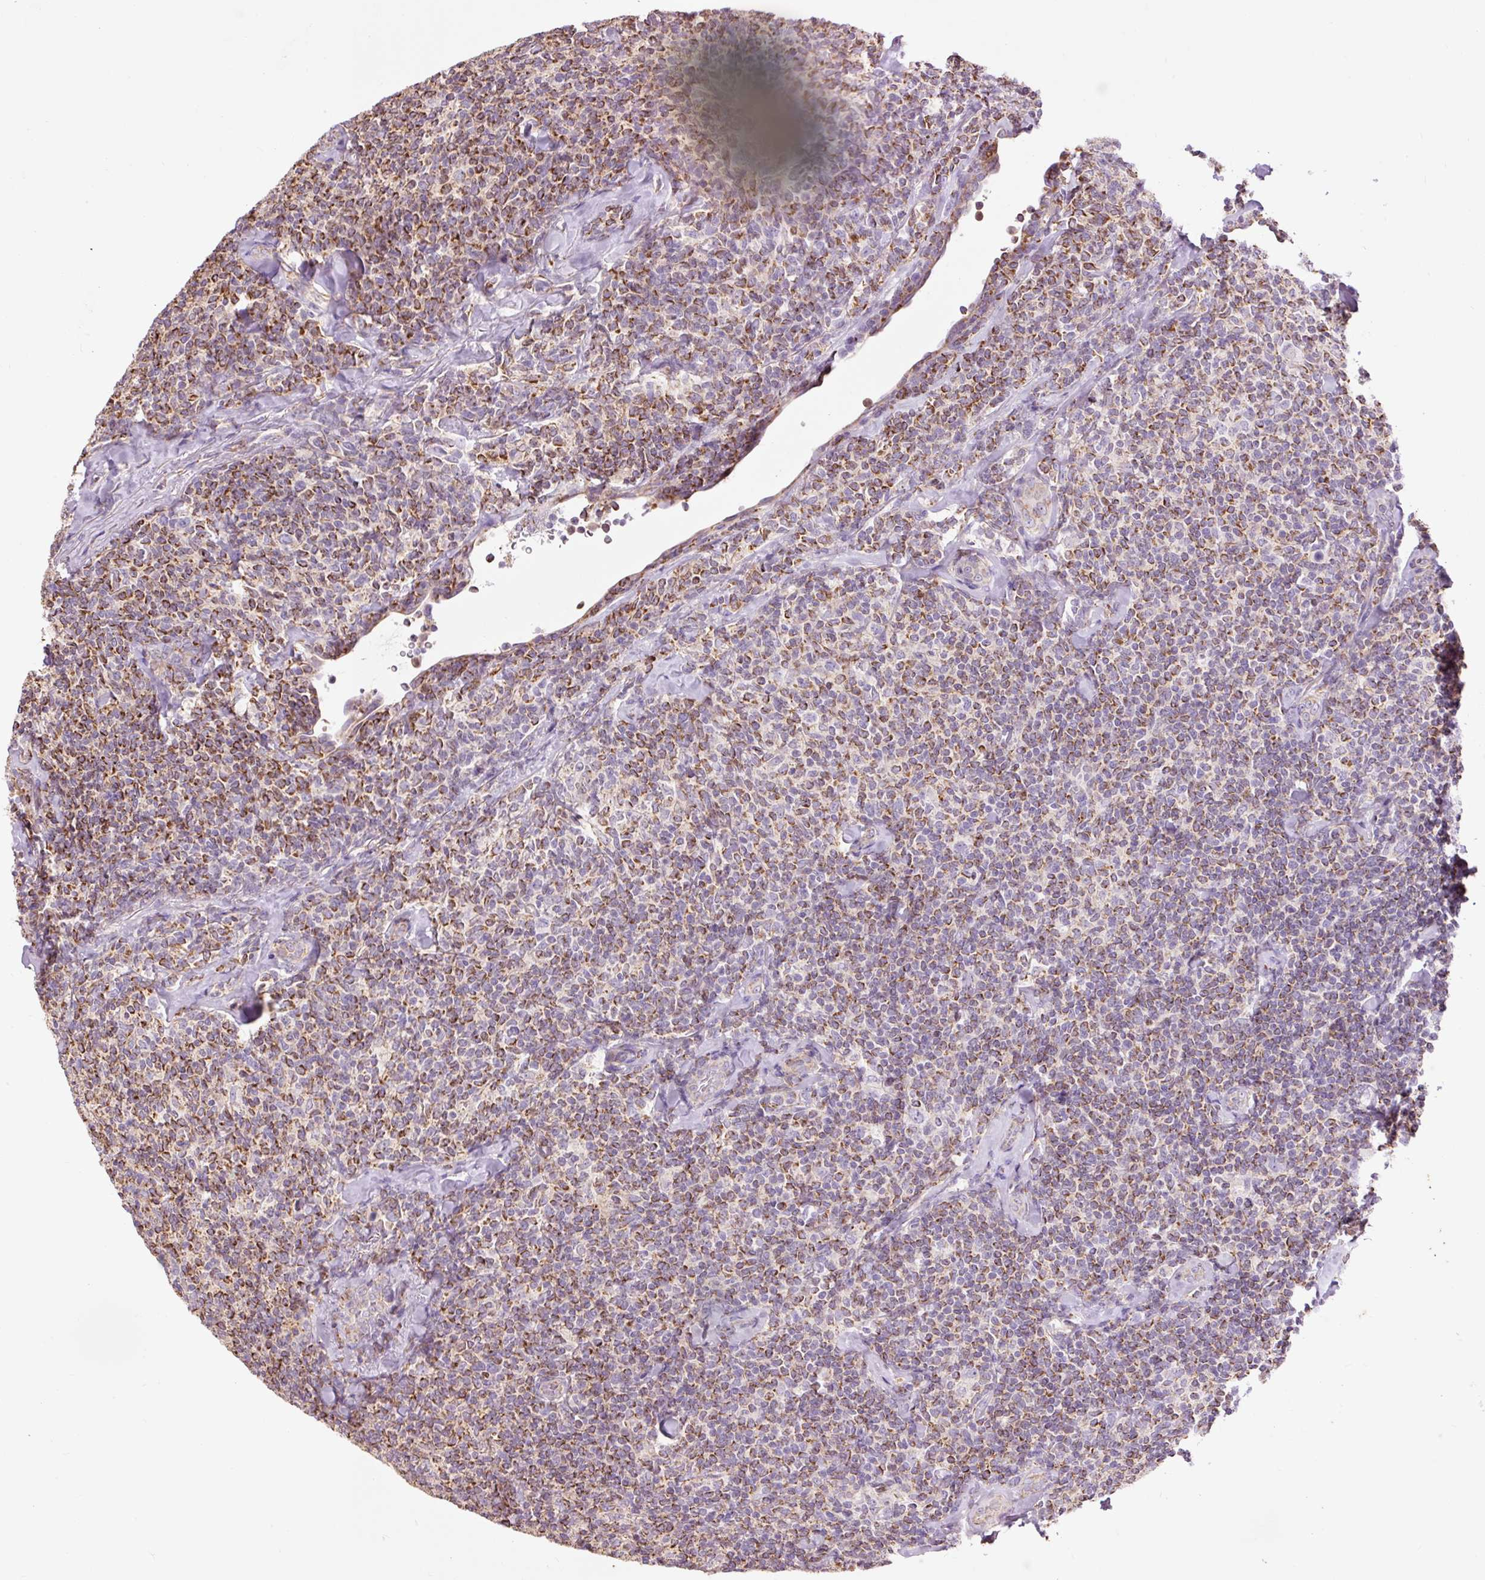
{"staining": {"intensity": "moderate", "quantity": ">75%", "location": "cytoplasmic/membranous"}, "tissue": "lymphoma", "cell_type": "Tumor cells", "image_type": "cancer", "snomed": [{"axis": "morphology", "description": "Malignant lymphoma, non-Hodgkin's type, Low grade"}, {"axis": "topography", "description": "Lymph node"}], "caption": "Human low-grade malignant lymphoma, non-Hodgkin's type stained for a protein (brown) exhibits moderate cytoplasmic/membranous positive staining in about >75% of tumor cells.", "gene": "PRDX5", "patient": {"sex": "female", "age": 56}}